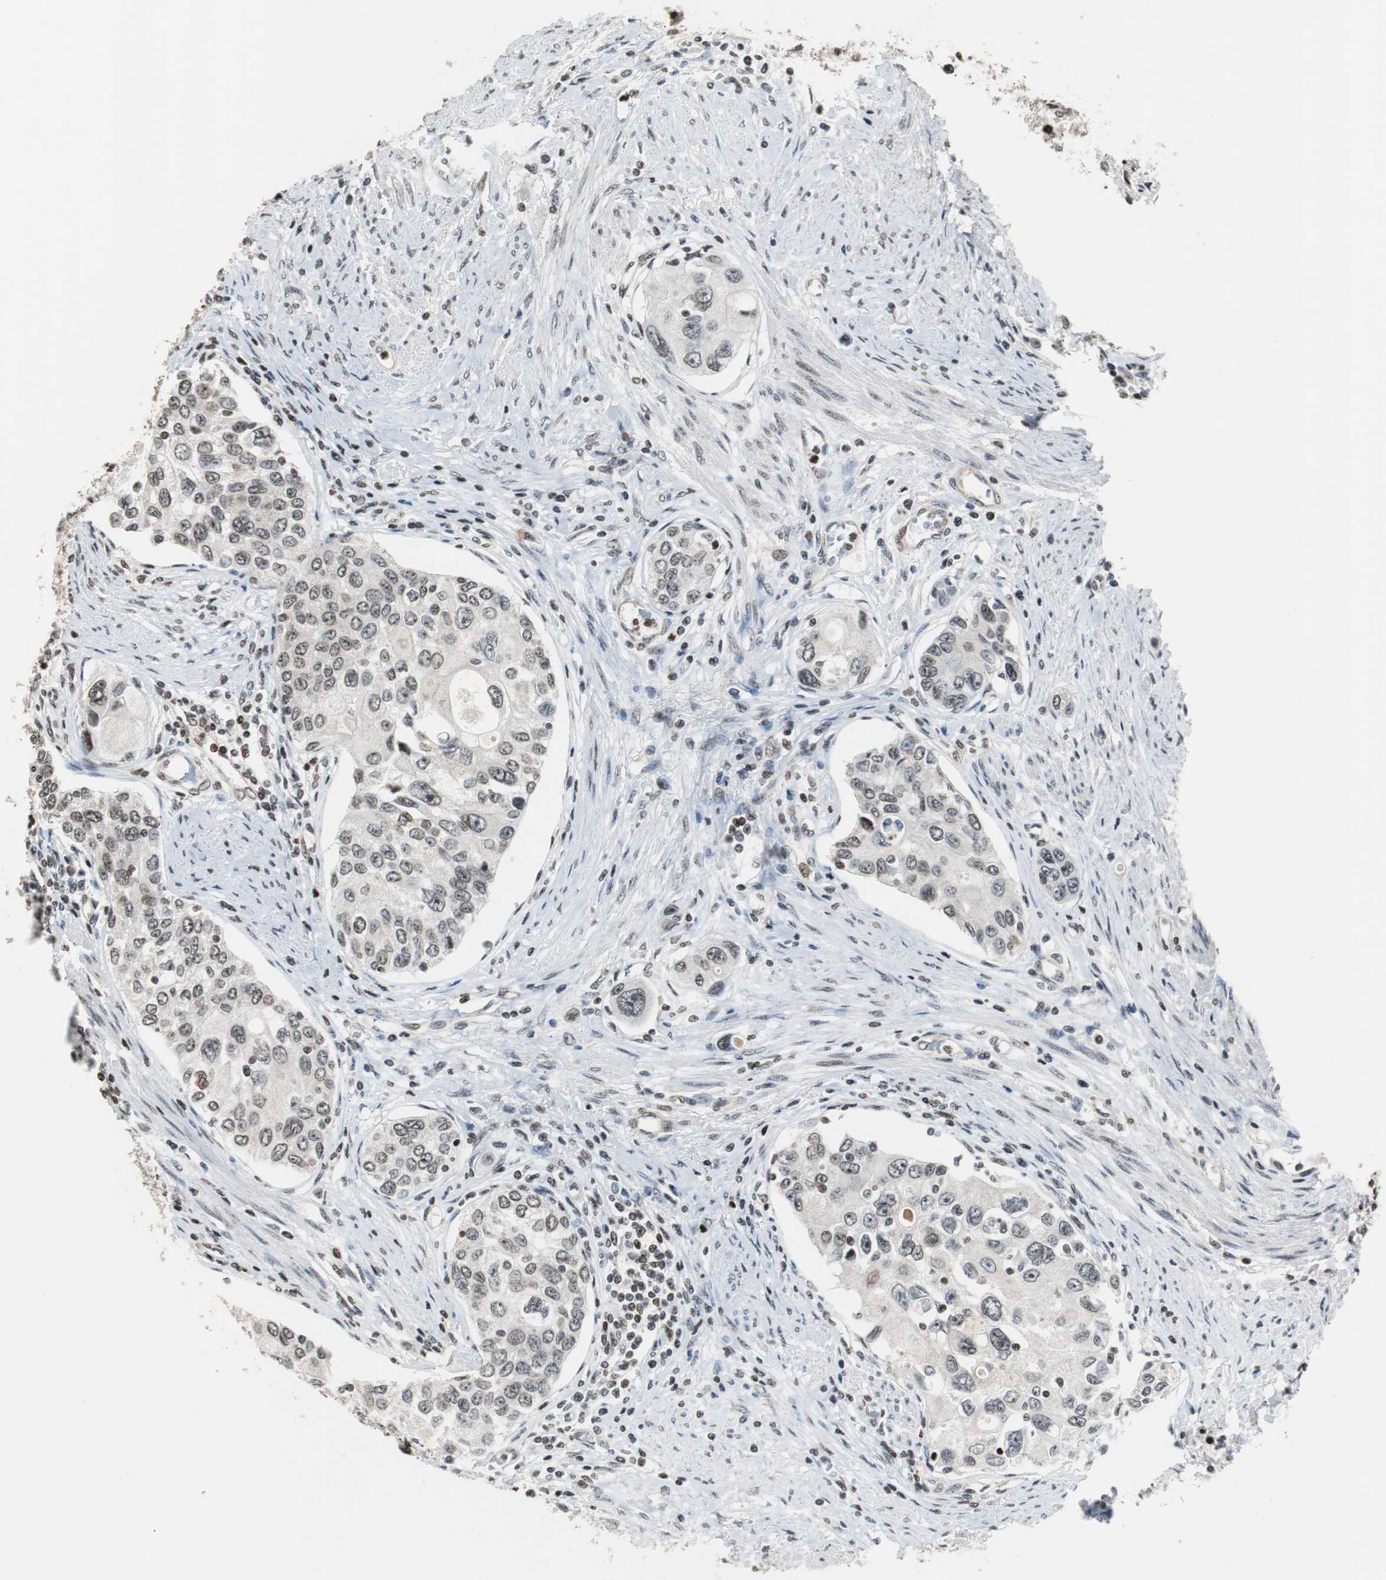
{"staining": {"intensity": "weak", "quantity": ">75%", "location": "nuclear"}, "tissue": "urothelial cancer", "cell_type": "Tumor cells", "image_type": "cancer", "snomed": [{"axis": "morphology", "description": "Urothelial carcinoma, High grade"}, {"axis": "topography", "description": "Urinary bladder"}], "caption": "Human urothelial cancer stained with a brown dye shows weak nuclear positive expression in approximately >75% of tumor cells.", "gene": "PAXIP1", "patient": {"sex": "female", "age": 56}}